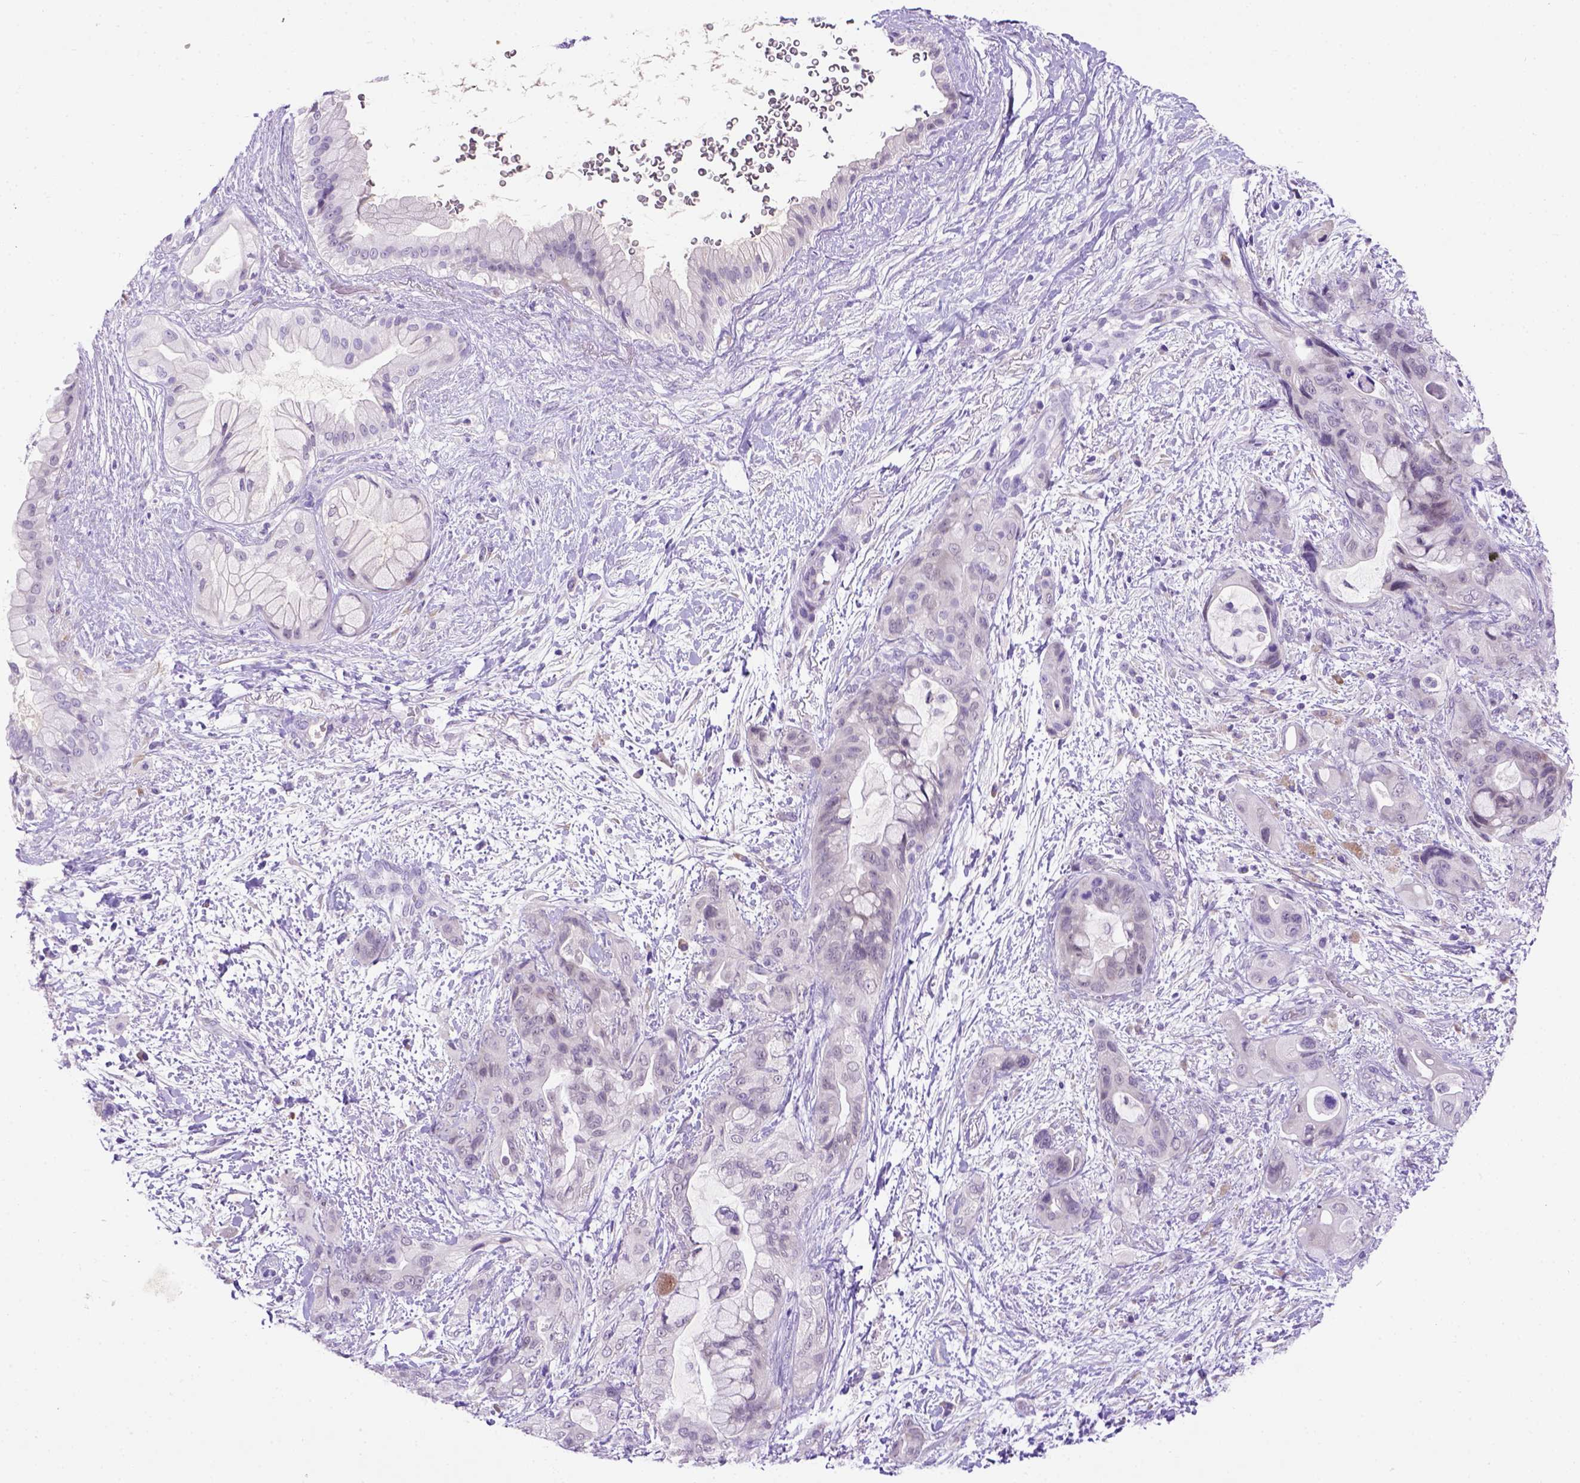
{"staining": {"intensity": "negative", "quantity": "none", "location": "none"}, "tissue": "pancreatic cancer", "cell_type": "Tumor cells", "image_type": "cancer", "snomed": [{"axis": "morphology", "description": "Adenocarcinoma, NOS"}, {"axis": "topography", "description": "Pancreas"}], "caption": "Immunohistochemical staining of human pancreatic cancer (adenocarcinoma) reveals no significant staining in tumor cells.", "gene": "FAM81B", "patient": {"sex": "male", "age": 71}}